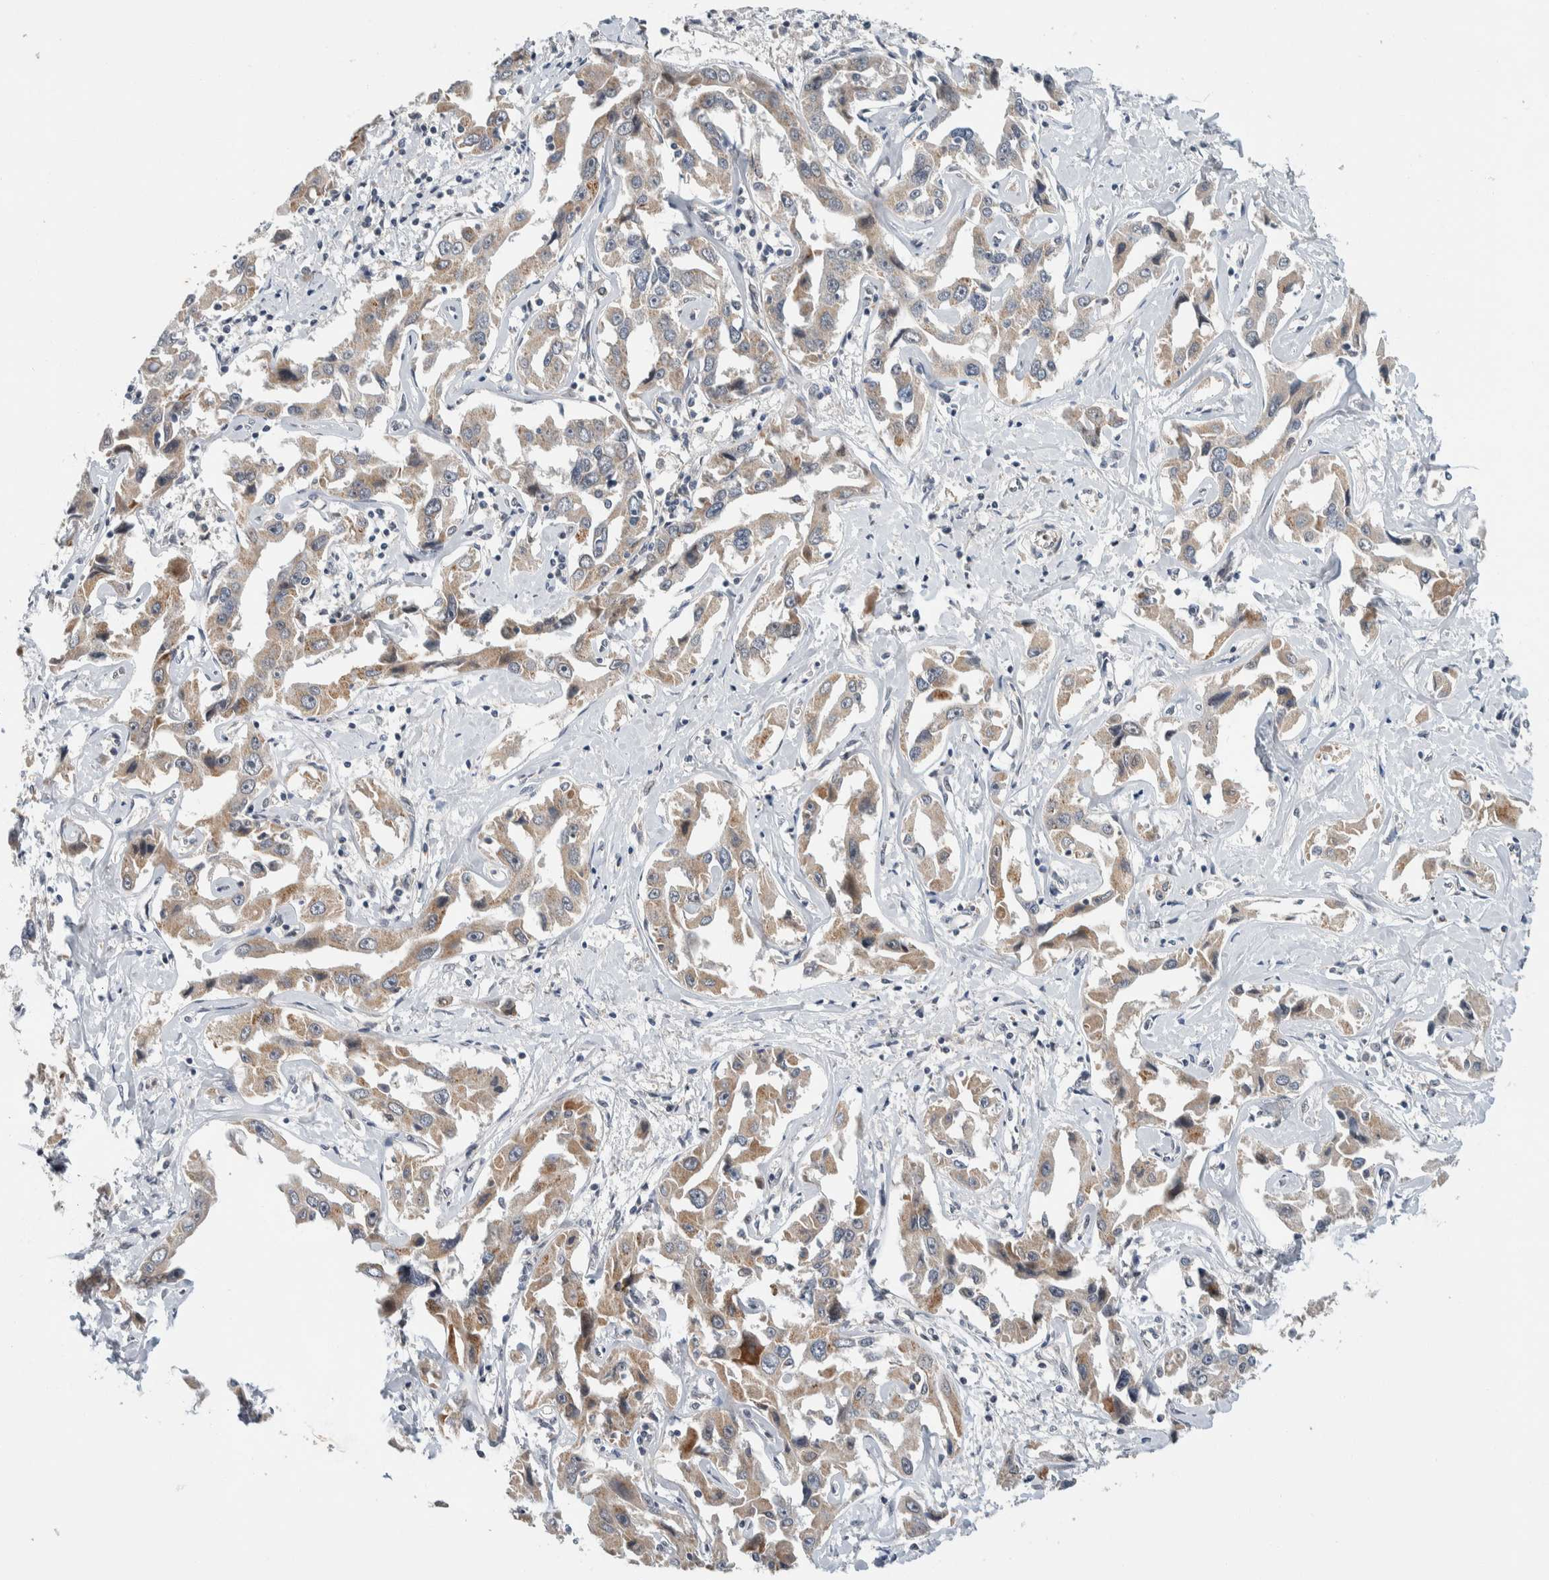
{"staining": {"intensity": "moderate", "quantity": ">75%", "location": "cytoplasmic/membranous"}, "tissue": "liver cancer", "cell_type": "Tumor cells", "image_type": "cancer", "snomed": [{"axis": "morphology", "description": "Cholangiocarcinoma"}, {"axis": "topography", "description": "Liver"}], "caption": "Liver cancer stained with immunohistochemistry shows moderate cytoplasmic/membranous expression in about >75% of tumor cells. (DAB (3,3'-diaminobenzidine) = brown stain, brightfield microscopy at high magnification).", "gene": "SHPK", "patient": {"sex": "male", "age": 59}}